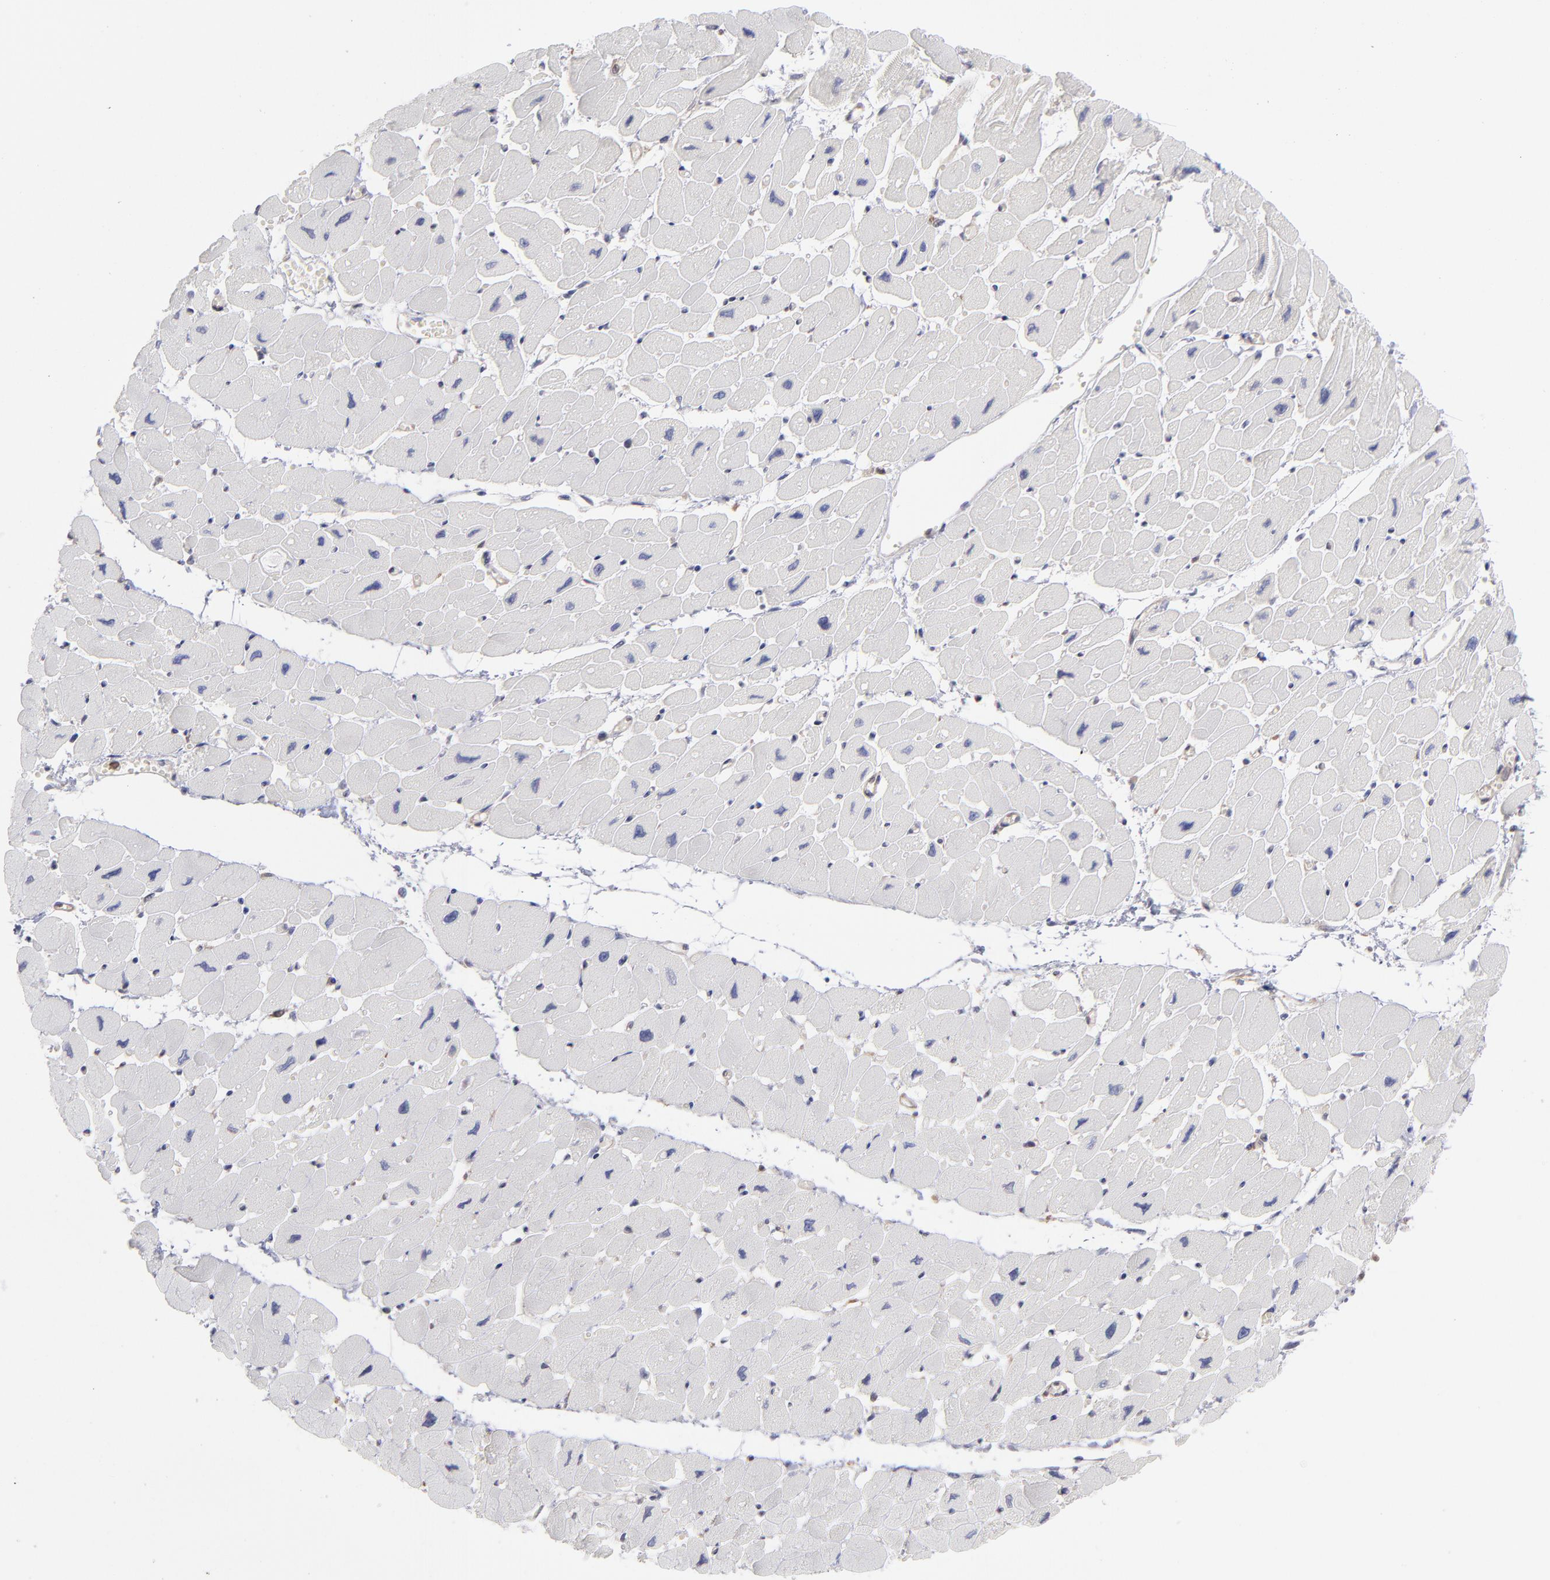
{"staining": {"intensity": "negative", "quantity": "none", "location": "none"}, "tissue": "heart muscle", "cell_type": "Cardiomyocytes", "image_type": "normal", "snomed": [{"axis": "morphology", "description": "Normal tissue, NOS"}, {"axis": "topography", "description": "Heart"}], "caption": "This is a image of IHC staining of normal heart muscle, which shows no positivity in cardiomyocytes. (DAB (3,3'-diaminobenzidine) IHC visualized using brightfield microscopy, high magnification).", "gene": "MAPRE1", "patient": {"sex": "female", "age": 54}}